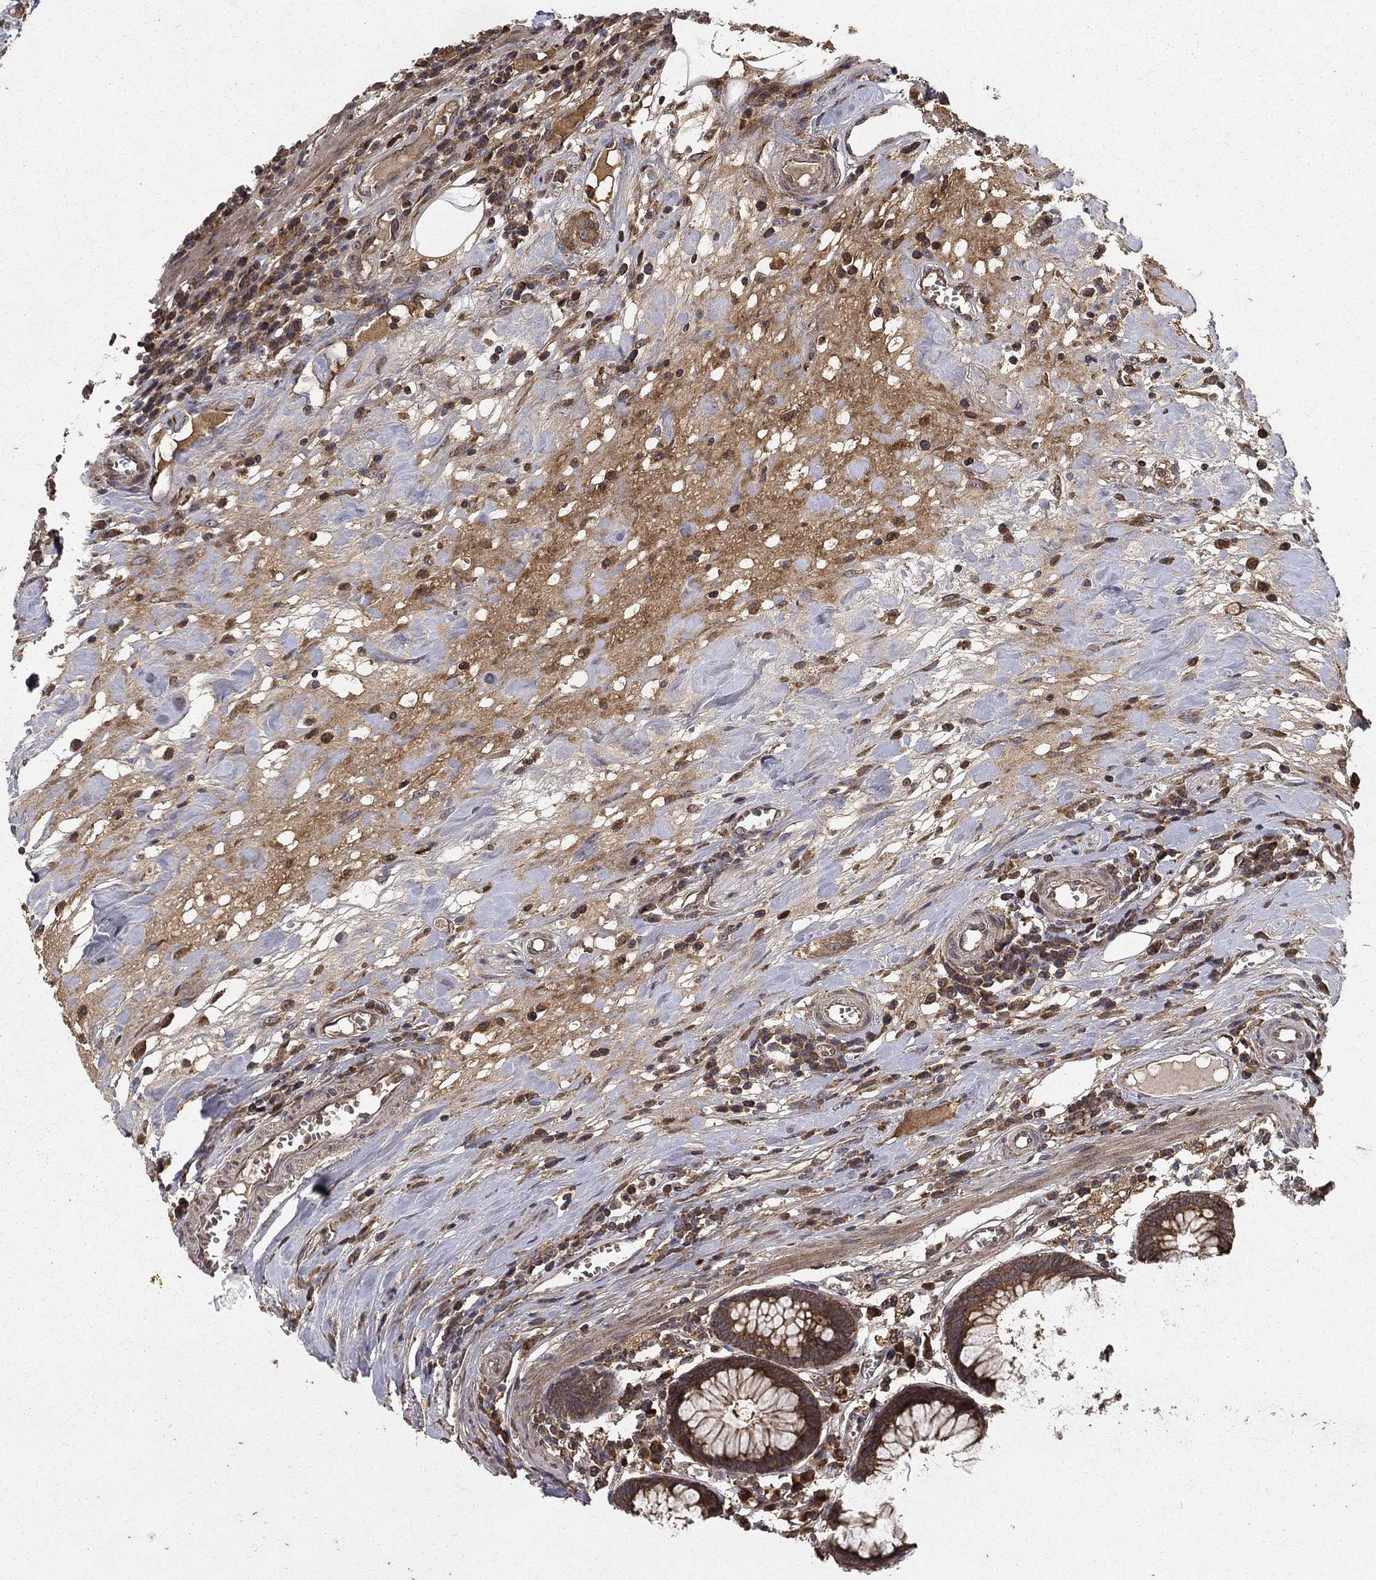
{"staining": {"intensity": "negative", "quantity": "none", "location": "none"}, "tissue": "colon", "cell_type": "Endothelial cells", "image_type": "normal", "snomed": [{"axis": "morphology", "description": "Normal tissue, NOS"}, {"axis": "topography", "description": "Colon"}], "caption": "This is an immunohistochemistry image of unremarkable human colon. There is no positivity in endothelial cells.", "gene": "BABAM2", "patient": {"sex": "male", "age": 65}}